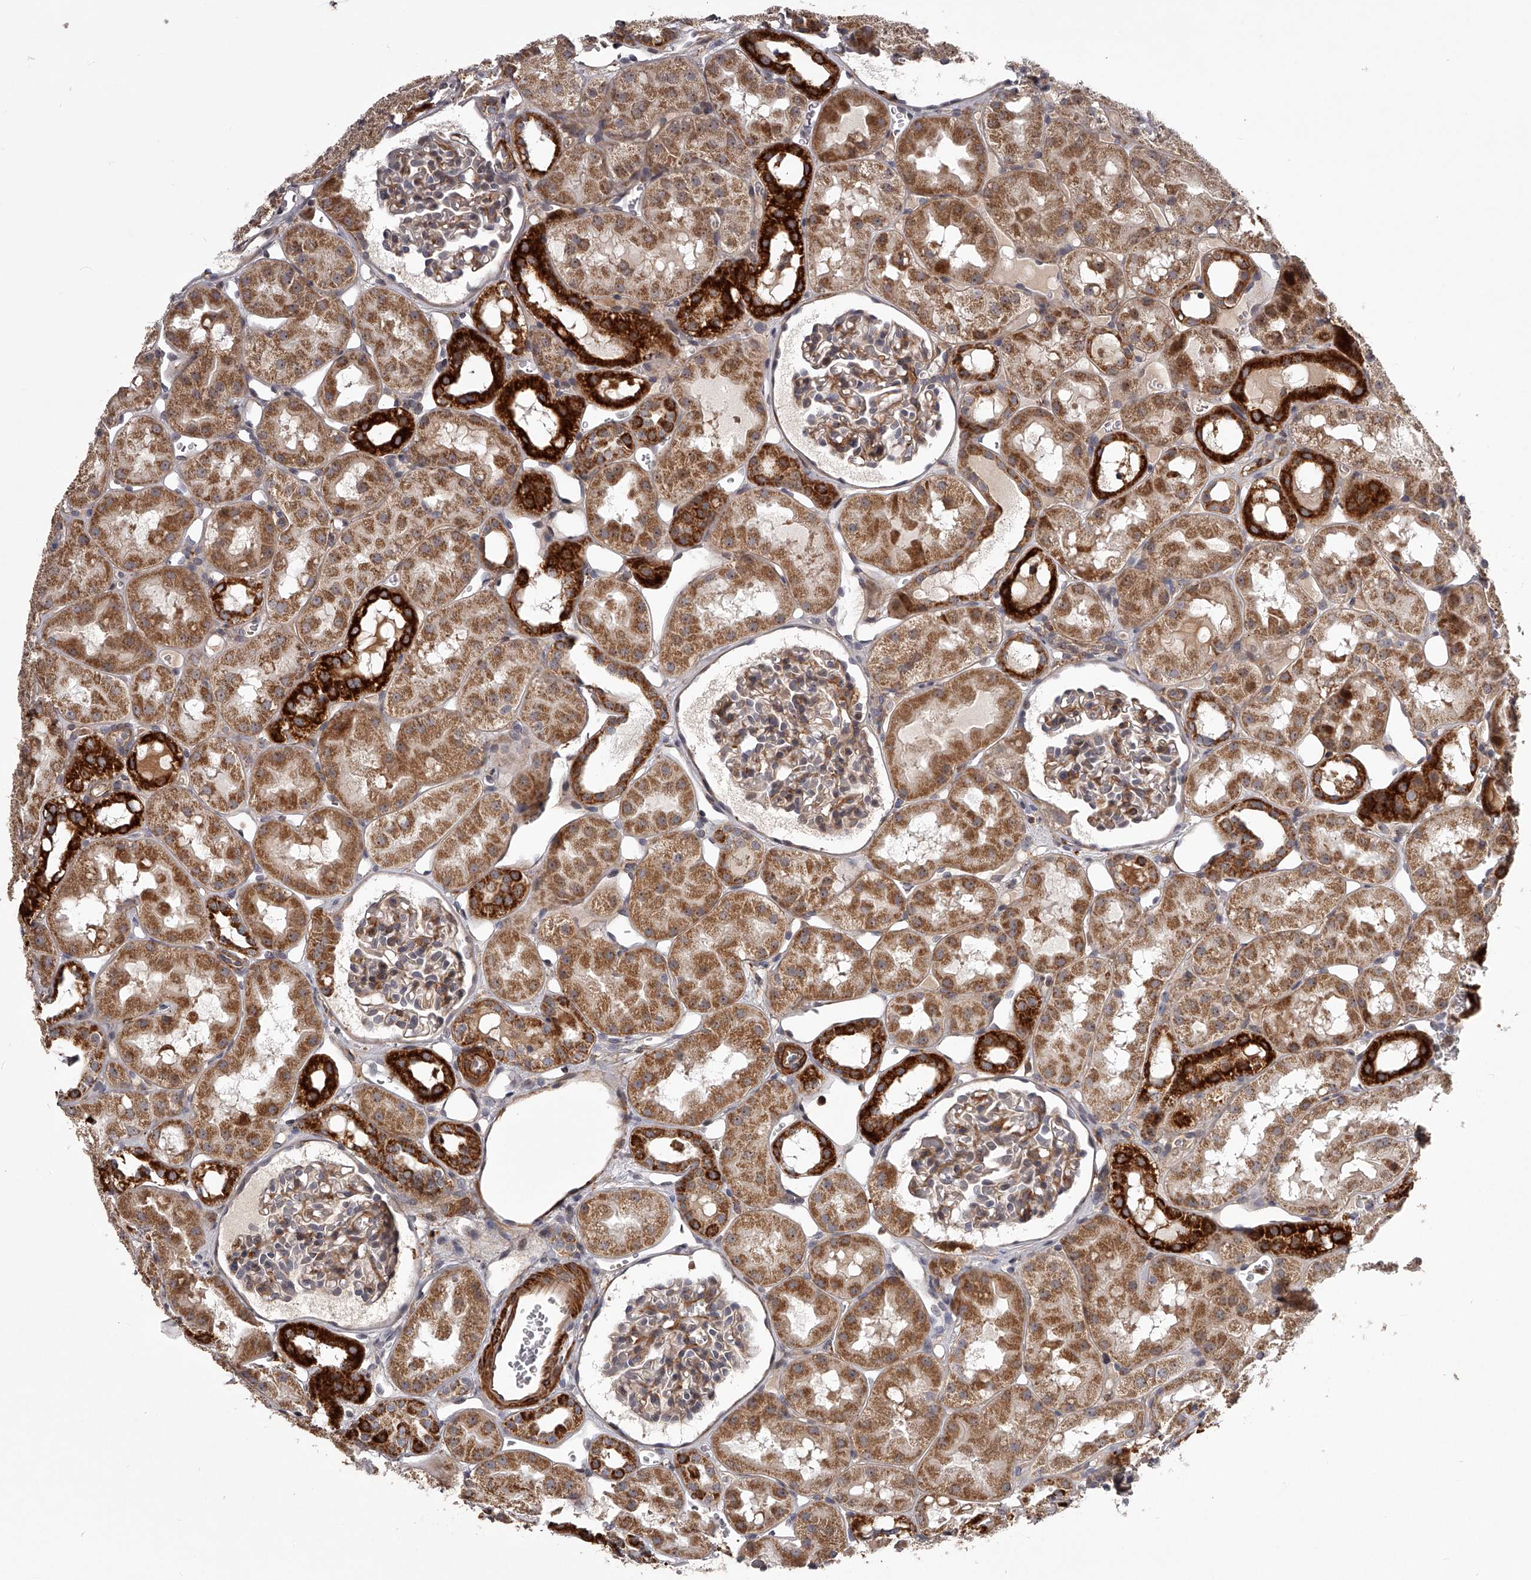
{"staining": {"intensity": "moderate", "quantity": "25%-75%", "location": "cytoplasmic/membranous"}, "tissue": "kidney", "cell_type": "Cells in glomeruli", "image_type": "normal", "snomed": [{"axis": "morphology", "description": "Normal tissue, NOS"}, {"axis": "topography", "description": "Kidney"}], "caption": "Moderate cytoplasmic/membranous expression for a protein is appreciated in about 25%-75% of cells in glomeruli of benign kidney using immunohistochemistry (IHC).", "gene": "RRP36", "patient": {"sex": "male", "age": 16}}